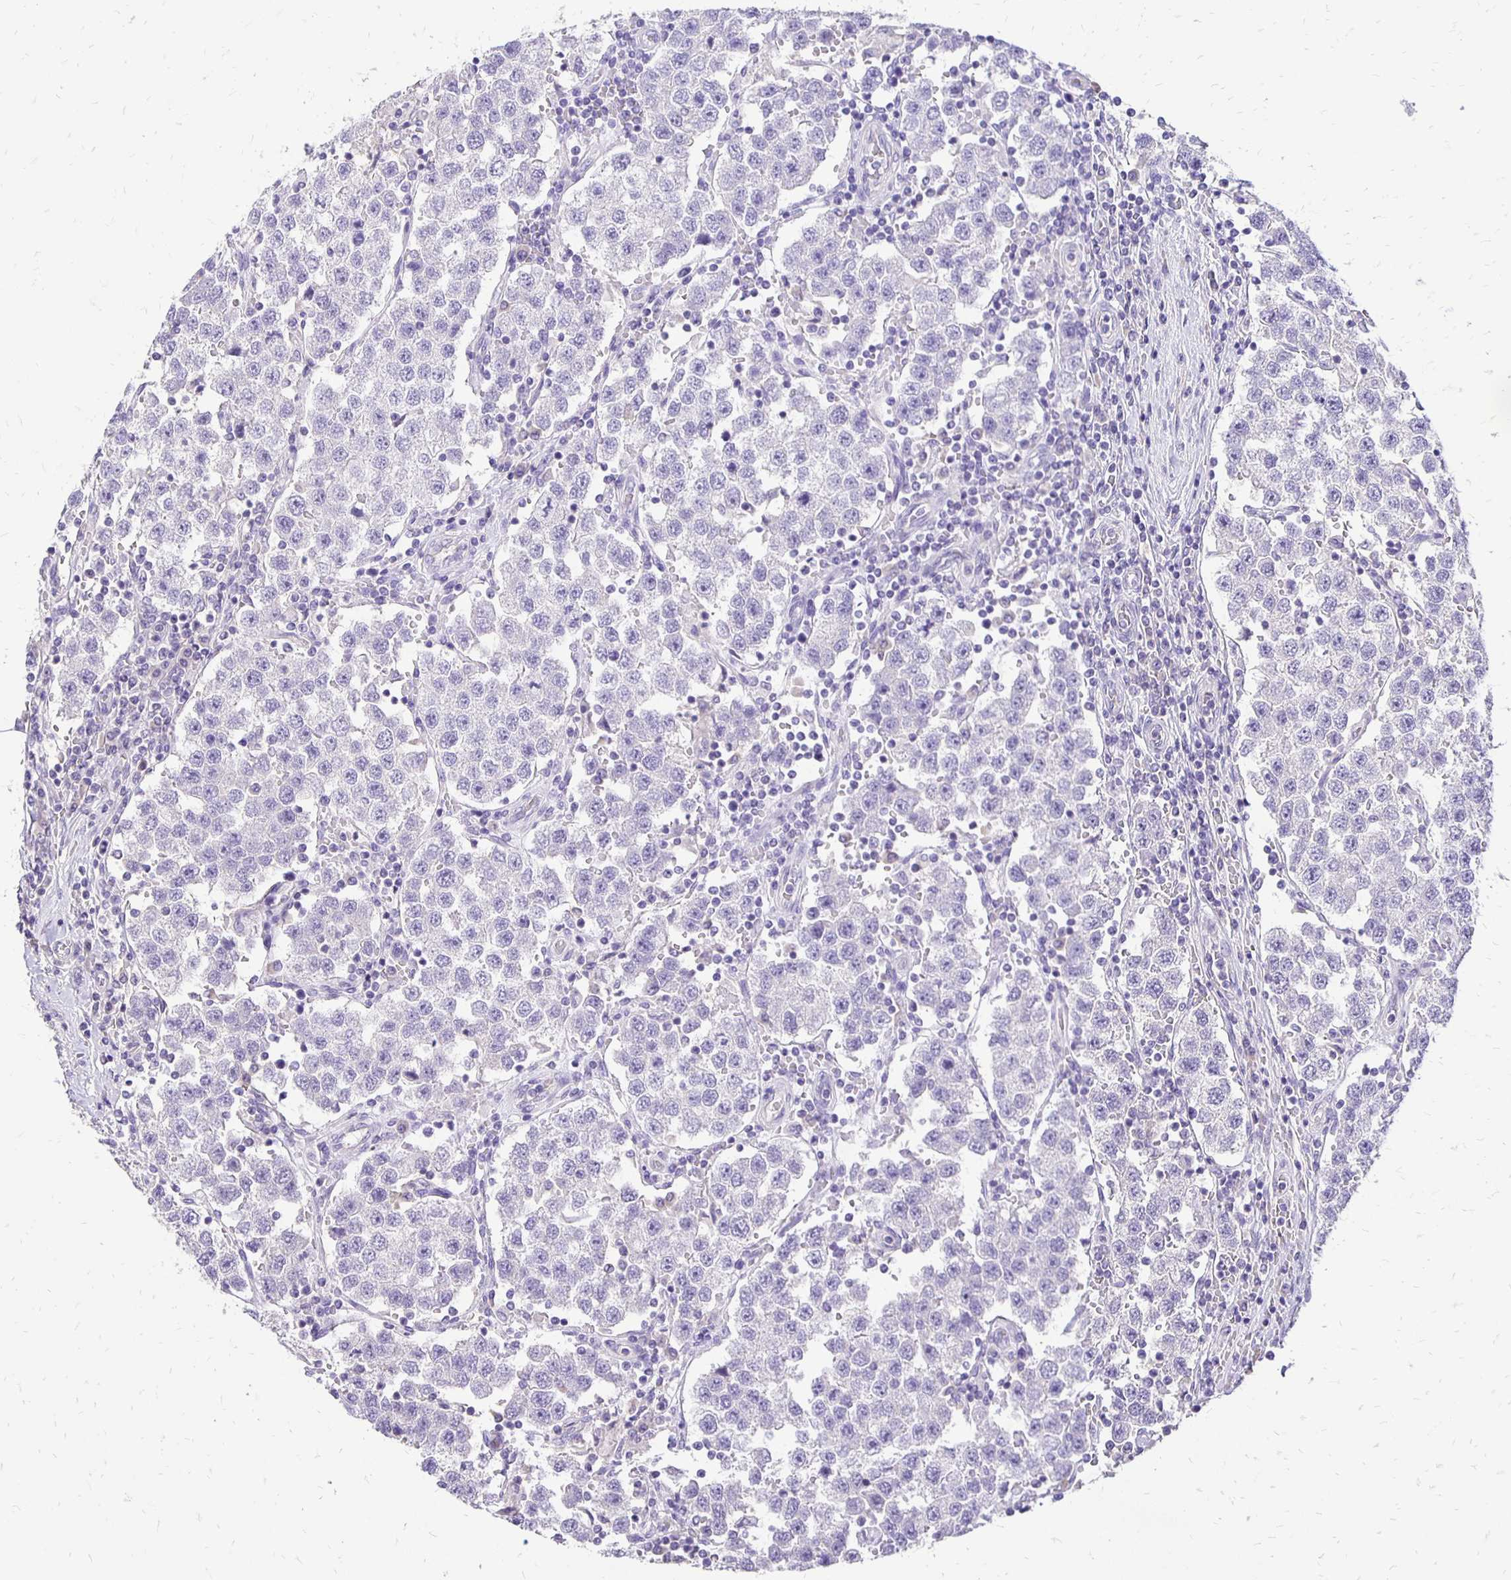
{"staining": {"intensity": "negative", "quantity": "none", "location": "none"}, "tissue": "testis cancer", "cell_type": "Tumor cells", "image_type": "cancer", "snomed": [{"axis": "morphology", "description": "Seminoma, NOS"}, {"axis": "topography", "description": "Testis"}], "caption": "Immunohistochemical staining of human testis cancer (seminoma) shows no significant positivity in tumor cells.", "gene": "ANKRD45", "patient": {"sex": "male", "age": 37}}